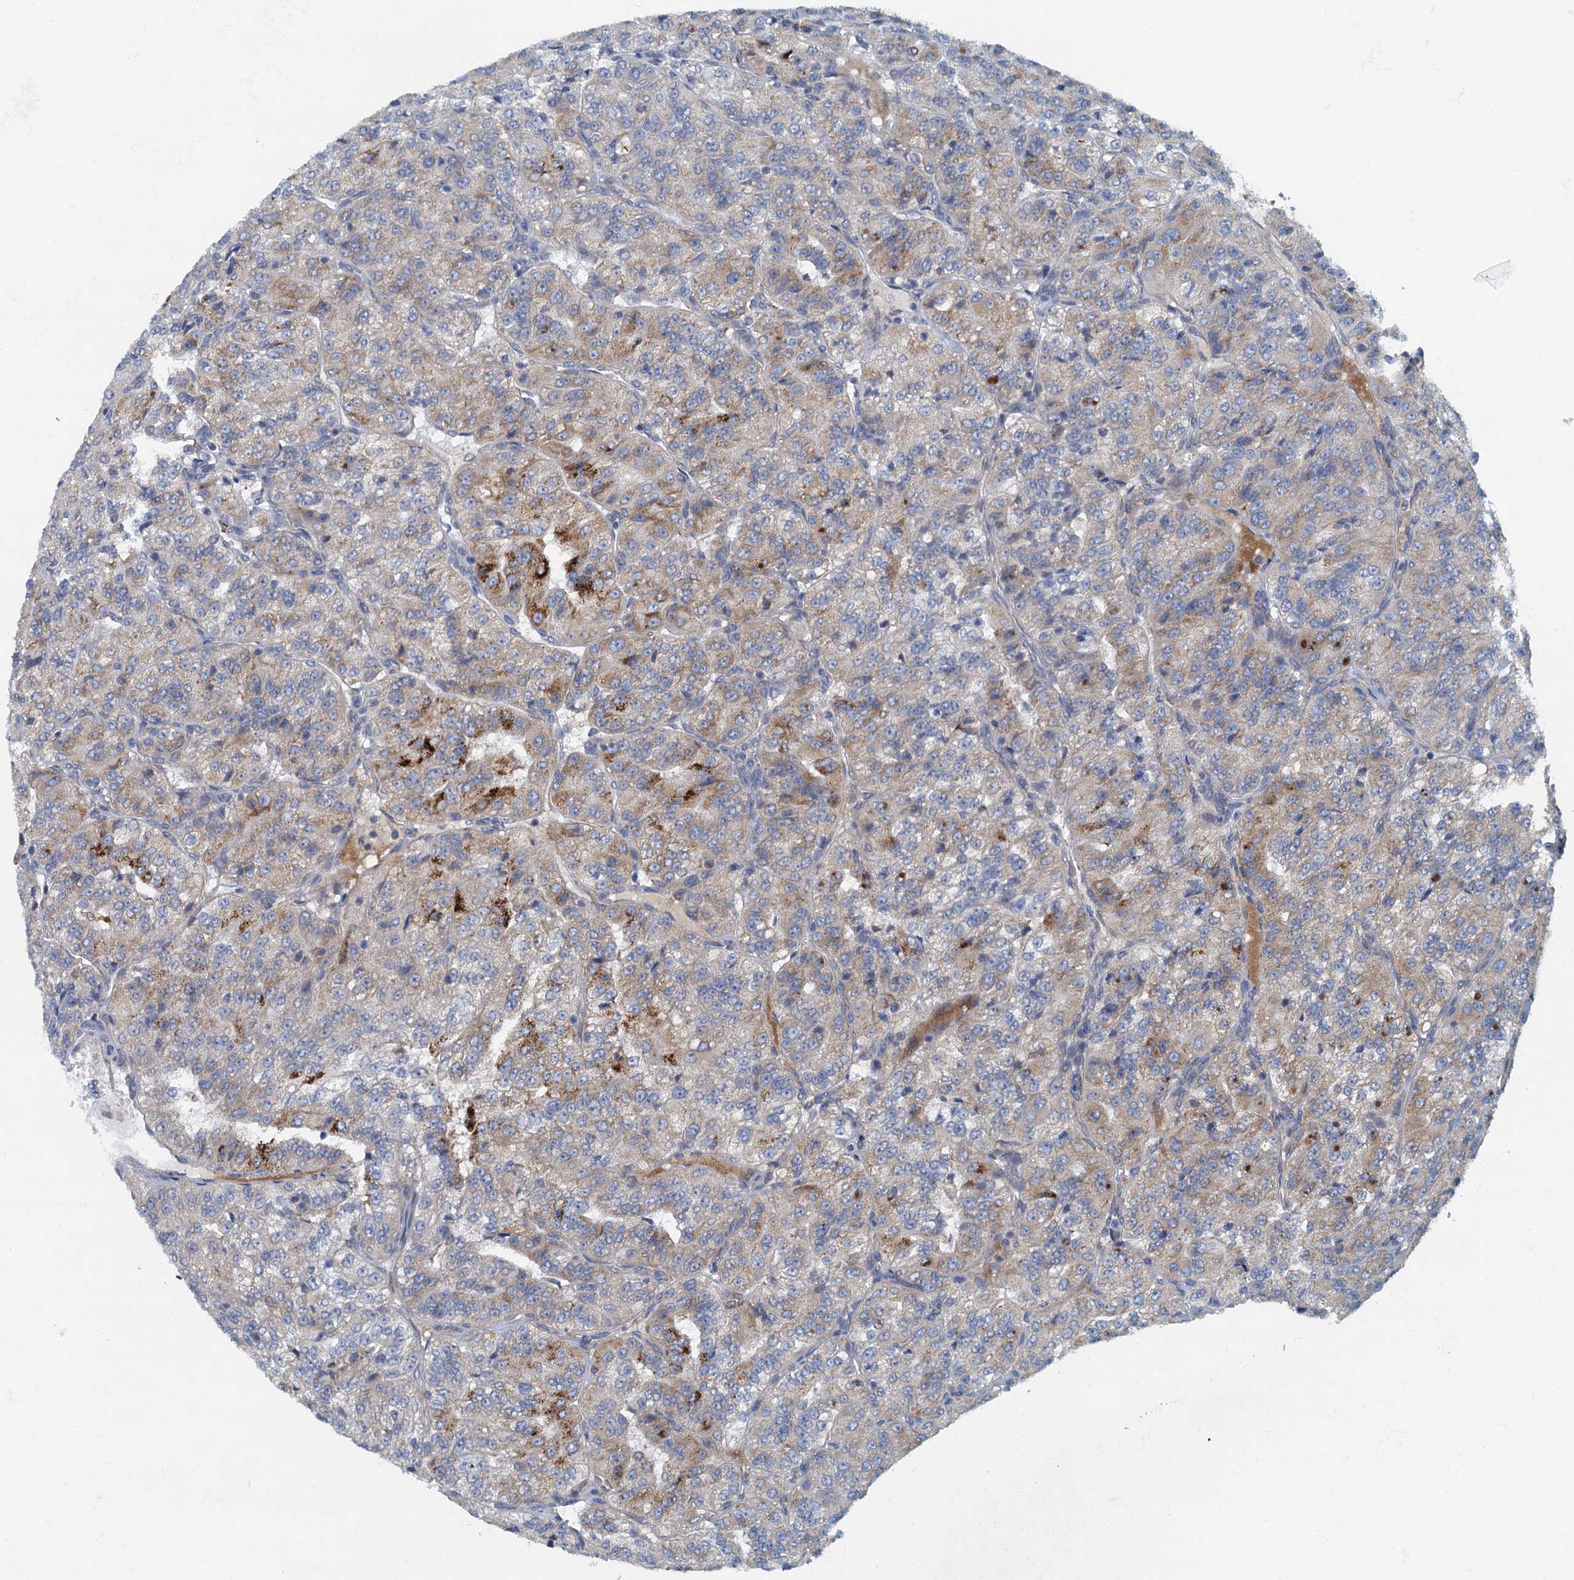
{"staining": {"intensity": "strong", "quantity": "<25%", "location": "cytoplasmic/membranous"}, "tissue": "renal cancer", "cell_type": "Tumor cells", "image_type": "cancer", "snomed": [{"axis": "morphology", "description": "Adenocarcinoma, NOS"}, {"axis": "topography", "description": "Kidney"}], "caption": "Immunohistochemistry (IHC) micrograph of neoplastic tissue: human renal cancer (adenocarcinoma) stained using immunohistochemistry exhibits medium levels of strong protein expression localized specifically in the cytoplasmic/membranous of tumor cells, appearing as a cytoplasmic/membranous brown color.", "gene": "MYDGF", "patient": {"sex": "female", "age": 63}}